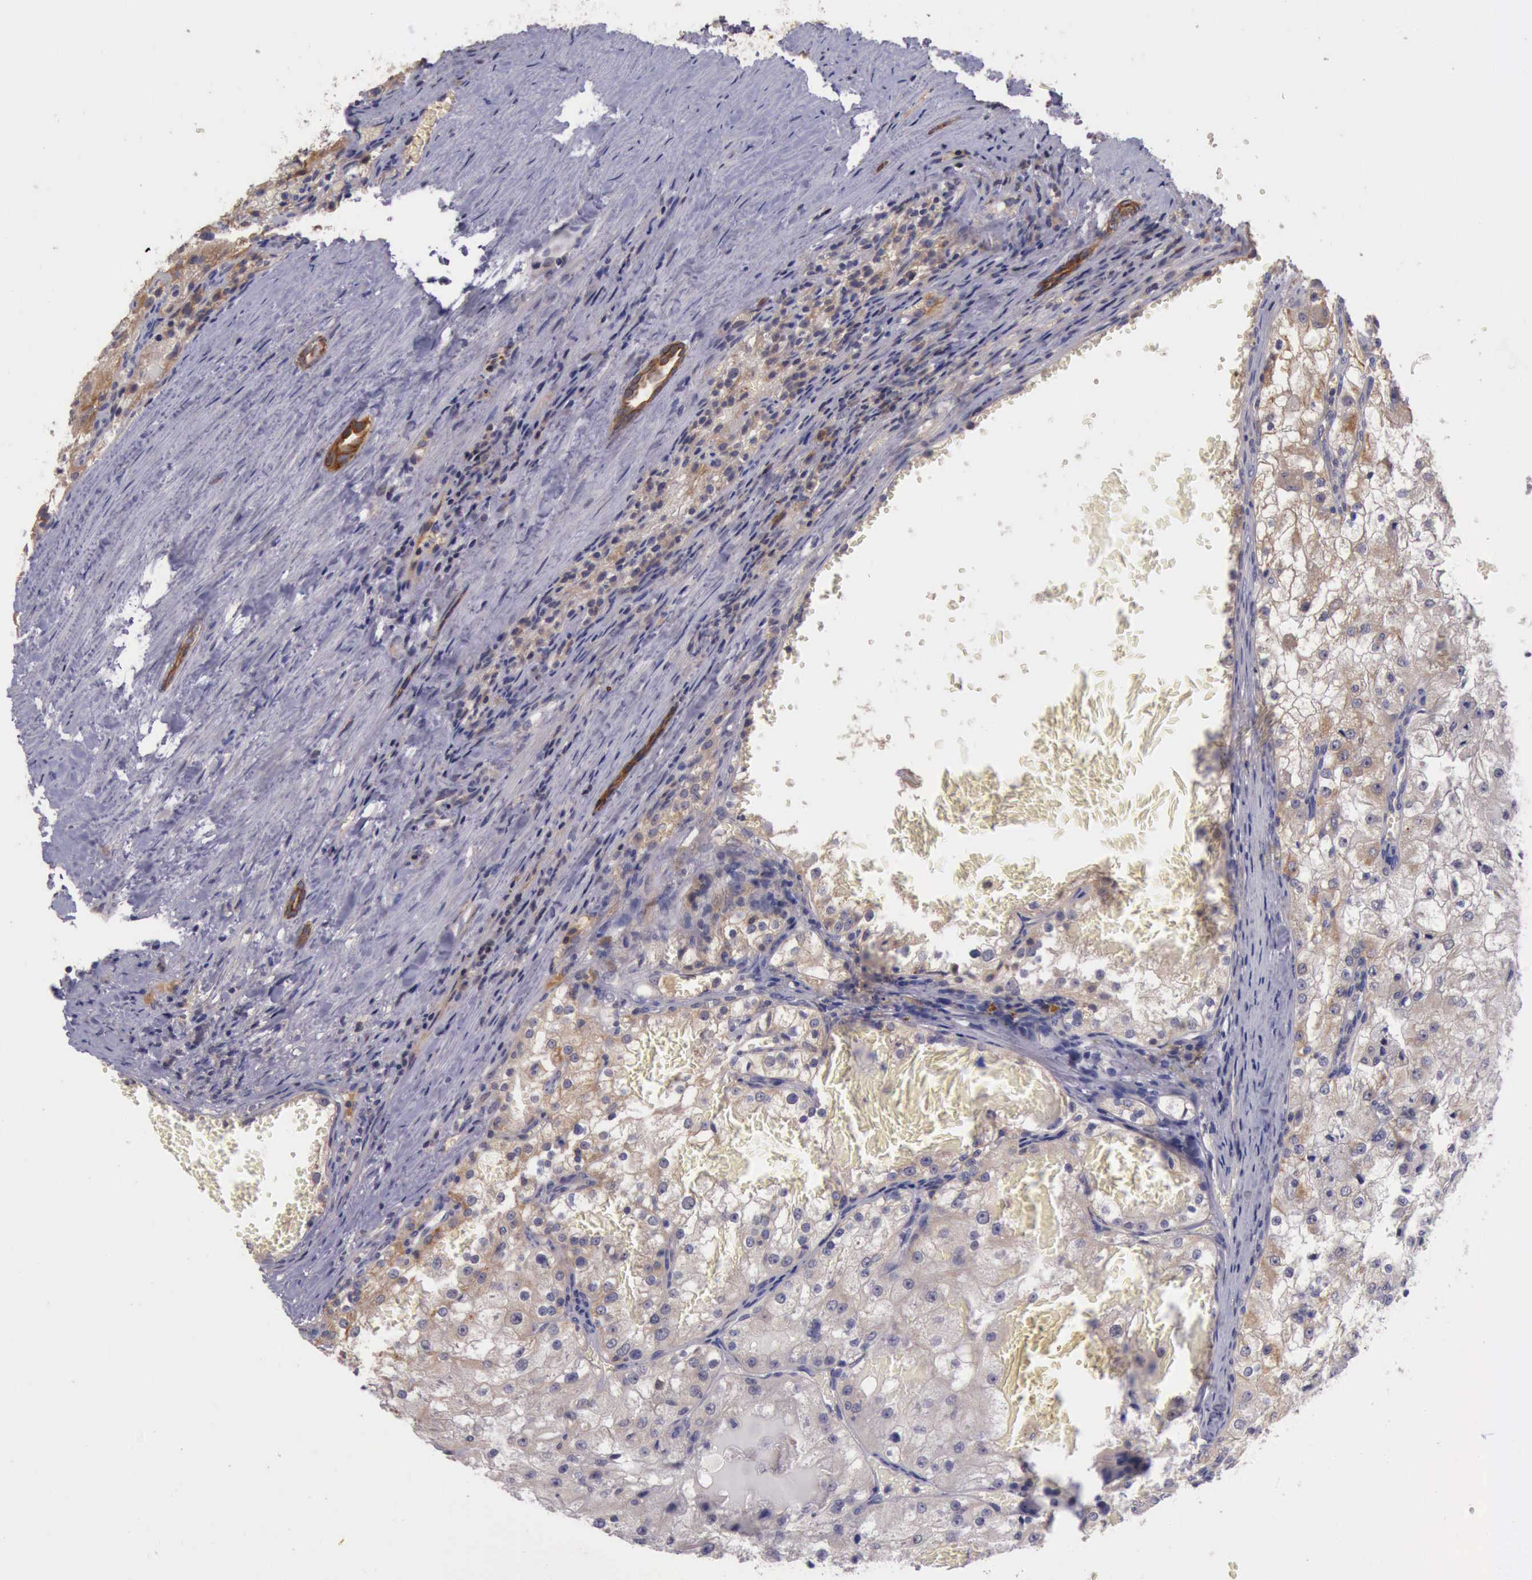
{"staining": {"intensity": "negative", "quantity": "none", "location": "none"}, "tissue": "renal cancer", "cell_type": "Tumor cells", "image_type": "cancer", "snomed": [{"axis": "morphology", "description": "Adenocarcinoma, NOS"}, {"axis": "topography", "description": "Kidney"}], "caption": "IHC histopathology image of human renal cancer stained for a protein (brown), which reveals no expression in tumor cells. The staining was performed using DAB to visualize the protein expression in brown, while the nuclei were stained in blue with hematoxylin (Magnification: 20x).", "gene": "RAB39B", "patient": {"sex": "female", "age": 74}}